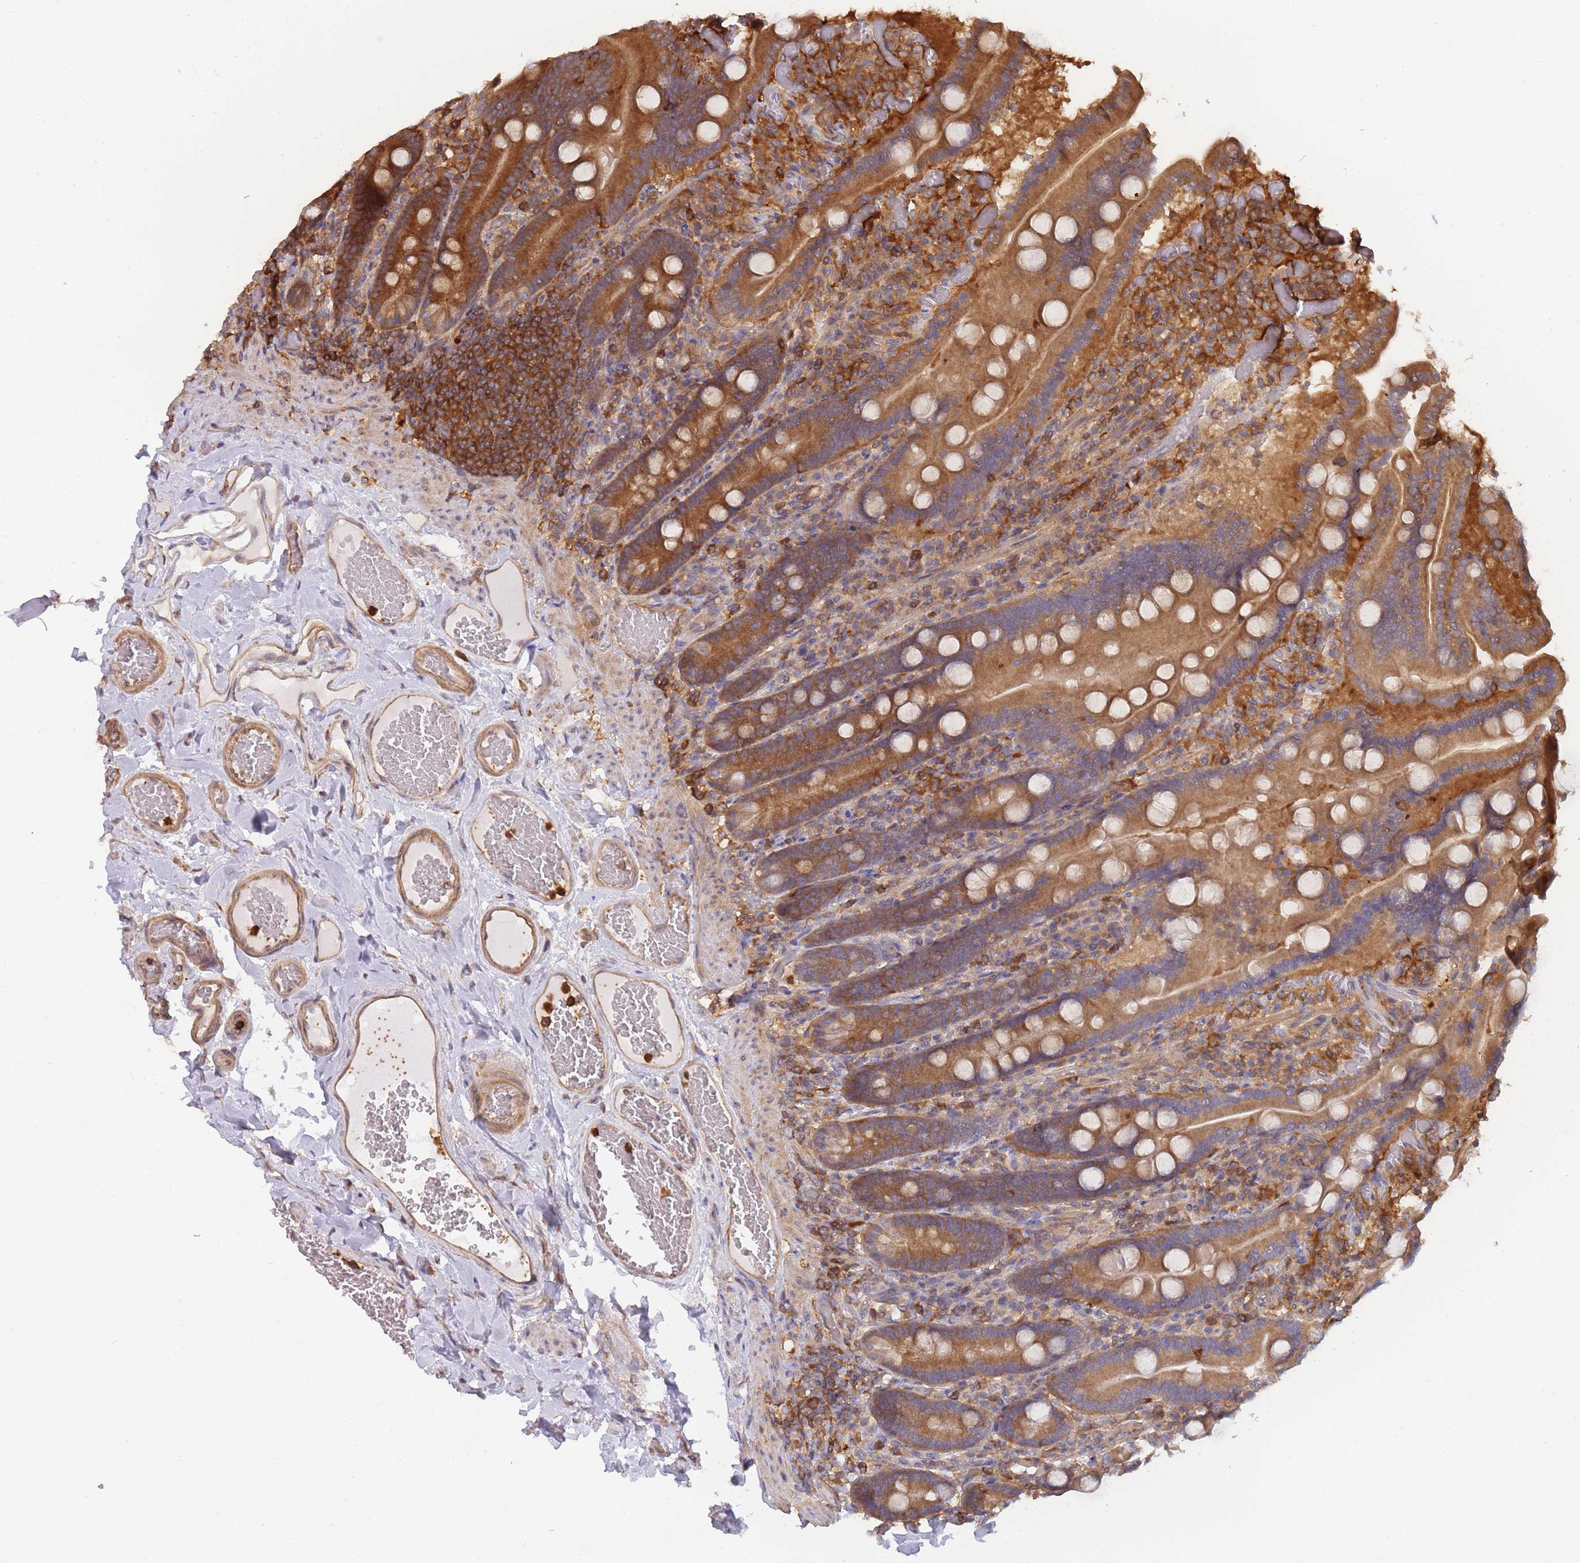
{"staining": {"intensity": "strong", "quantity": ">75%", "location": "cytoplasmic/membranous"}, "tissue": "duodenum", "cell_type": "Glandular cells", "image_type": "normal", "snomed": [{"axis": "morphology", "description": "Normal tissue, NOS"}, {"axis": "topography", "description": "Duodenum"}], "caption": "A high-resolution image shows IHC staining of normal duodenum, which demonstrates strong cytoplasmic/membranous staining in about >75% of glandular cells.", "gene": "SLC4A9", "patient": {"sex": "female", "age": 62}}